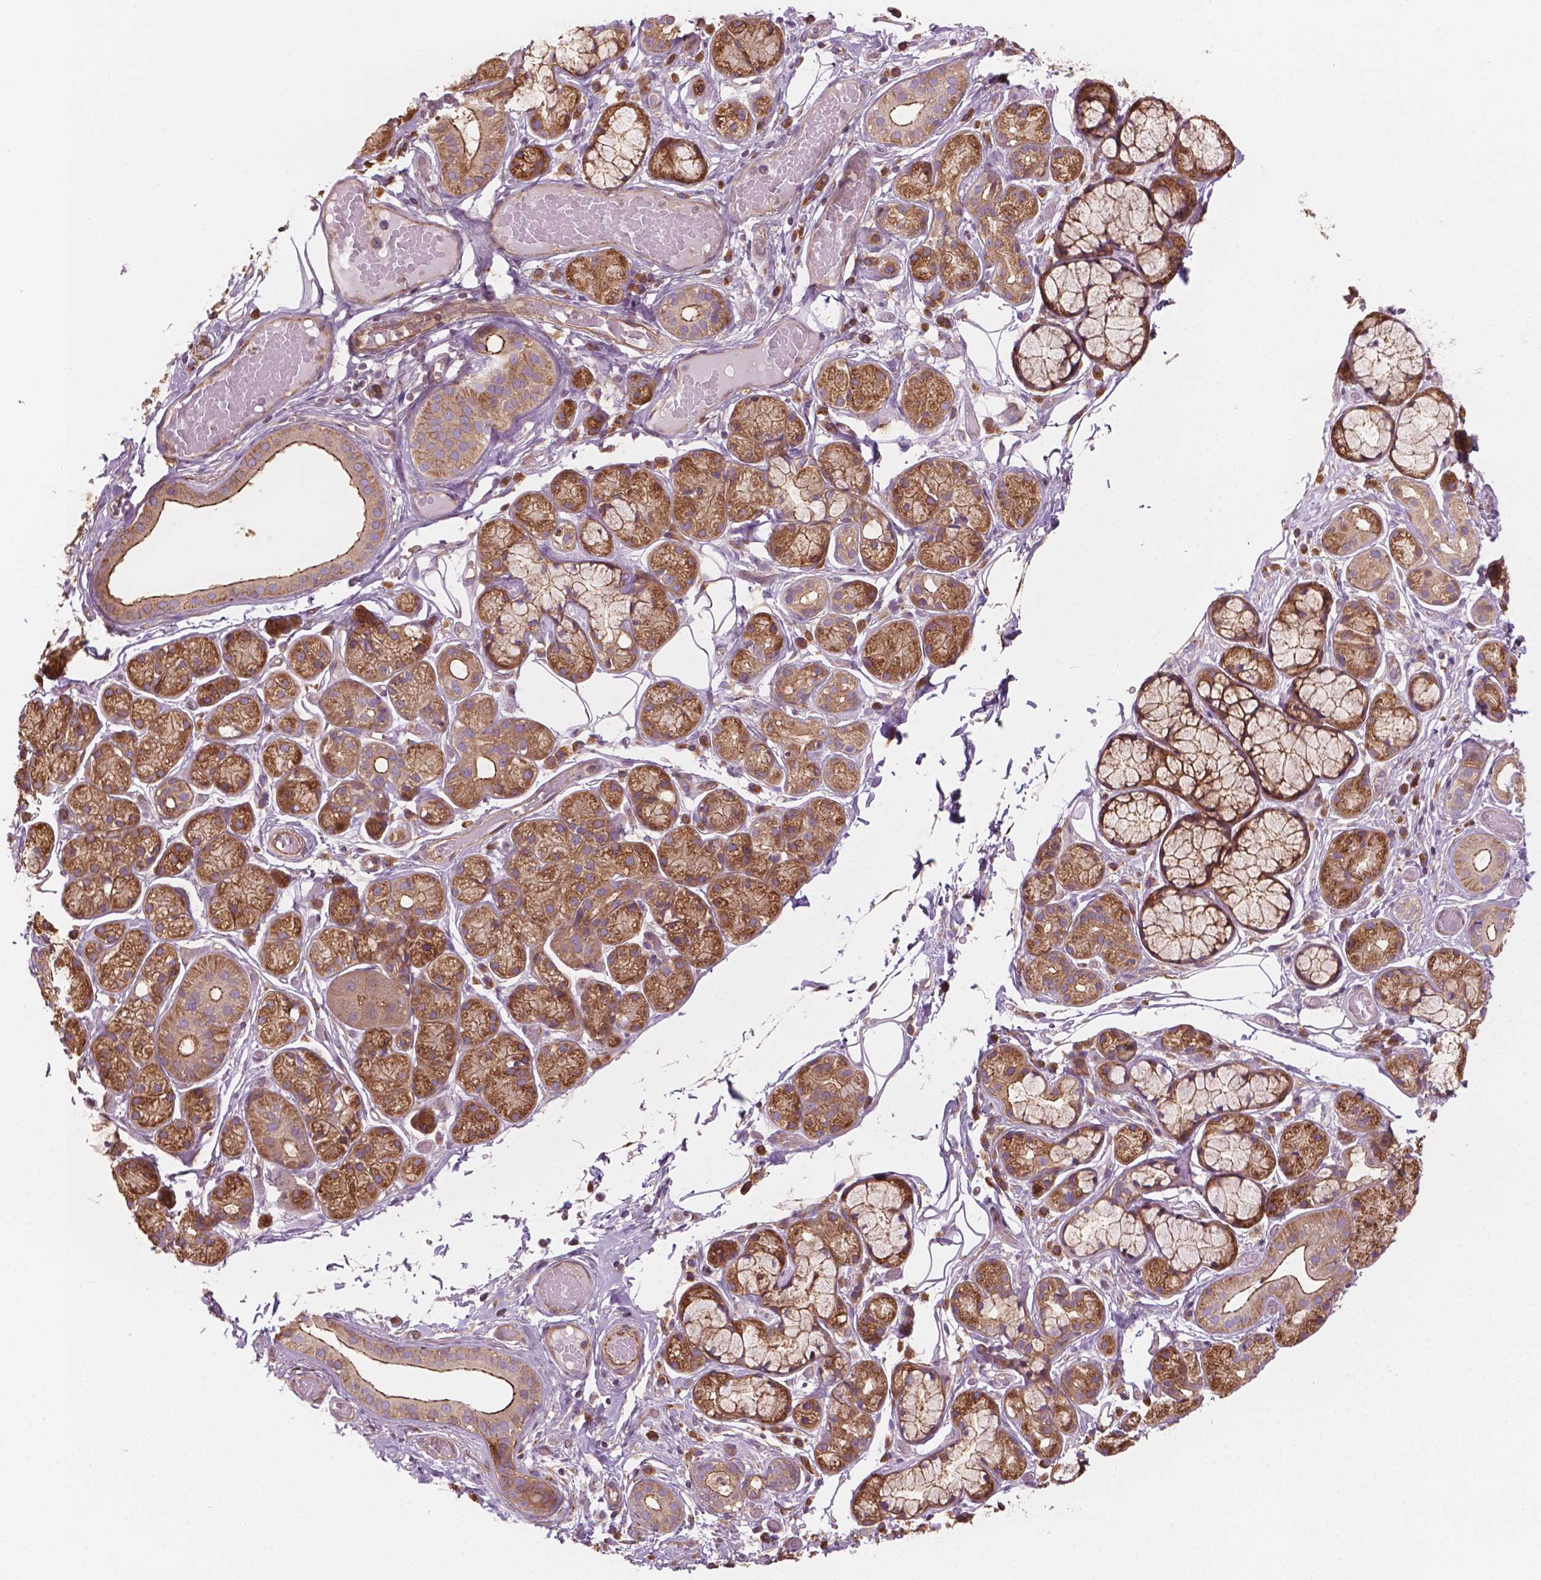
{"staining": {"intensity": "moderate", "quantity": ">75%", "location": "cytoplasmic/membranous"}, "tissue": "salivary gland", "cell_type": "Glandular cells", "image_type": "normal", "snomed": [{"axis": "morphology", "description": "Normal tissue, NOS"}, {"axis": "topography", "description": "Salivary gland"}, {"axis": "topography", "description": "Peripheral nerve tissue"}], "caption": "DAB (3,3'-diaminobenzidine) immunohistochemical staining of unremarkable salivary gland displays moderate cytoplasmic/membranous protein expression in approximately >75% of glandular cells.", "gene": "SURF4", "patient": {"sex": "male", "age": 71}}